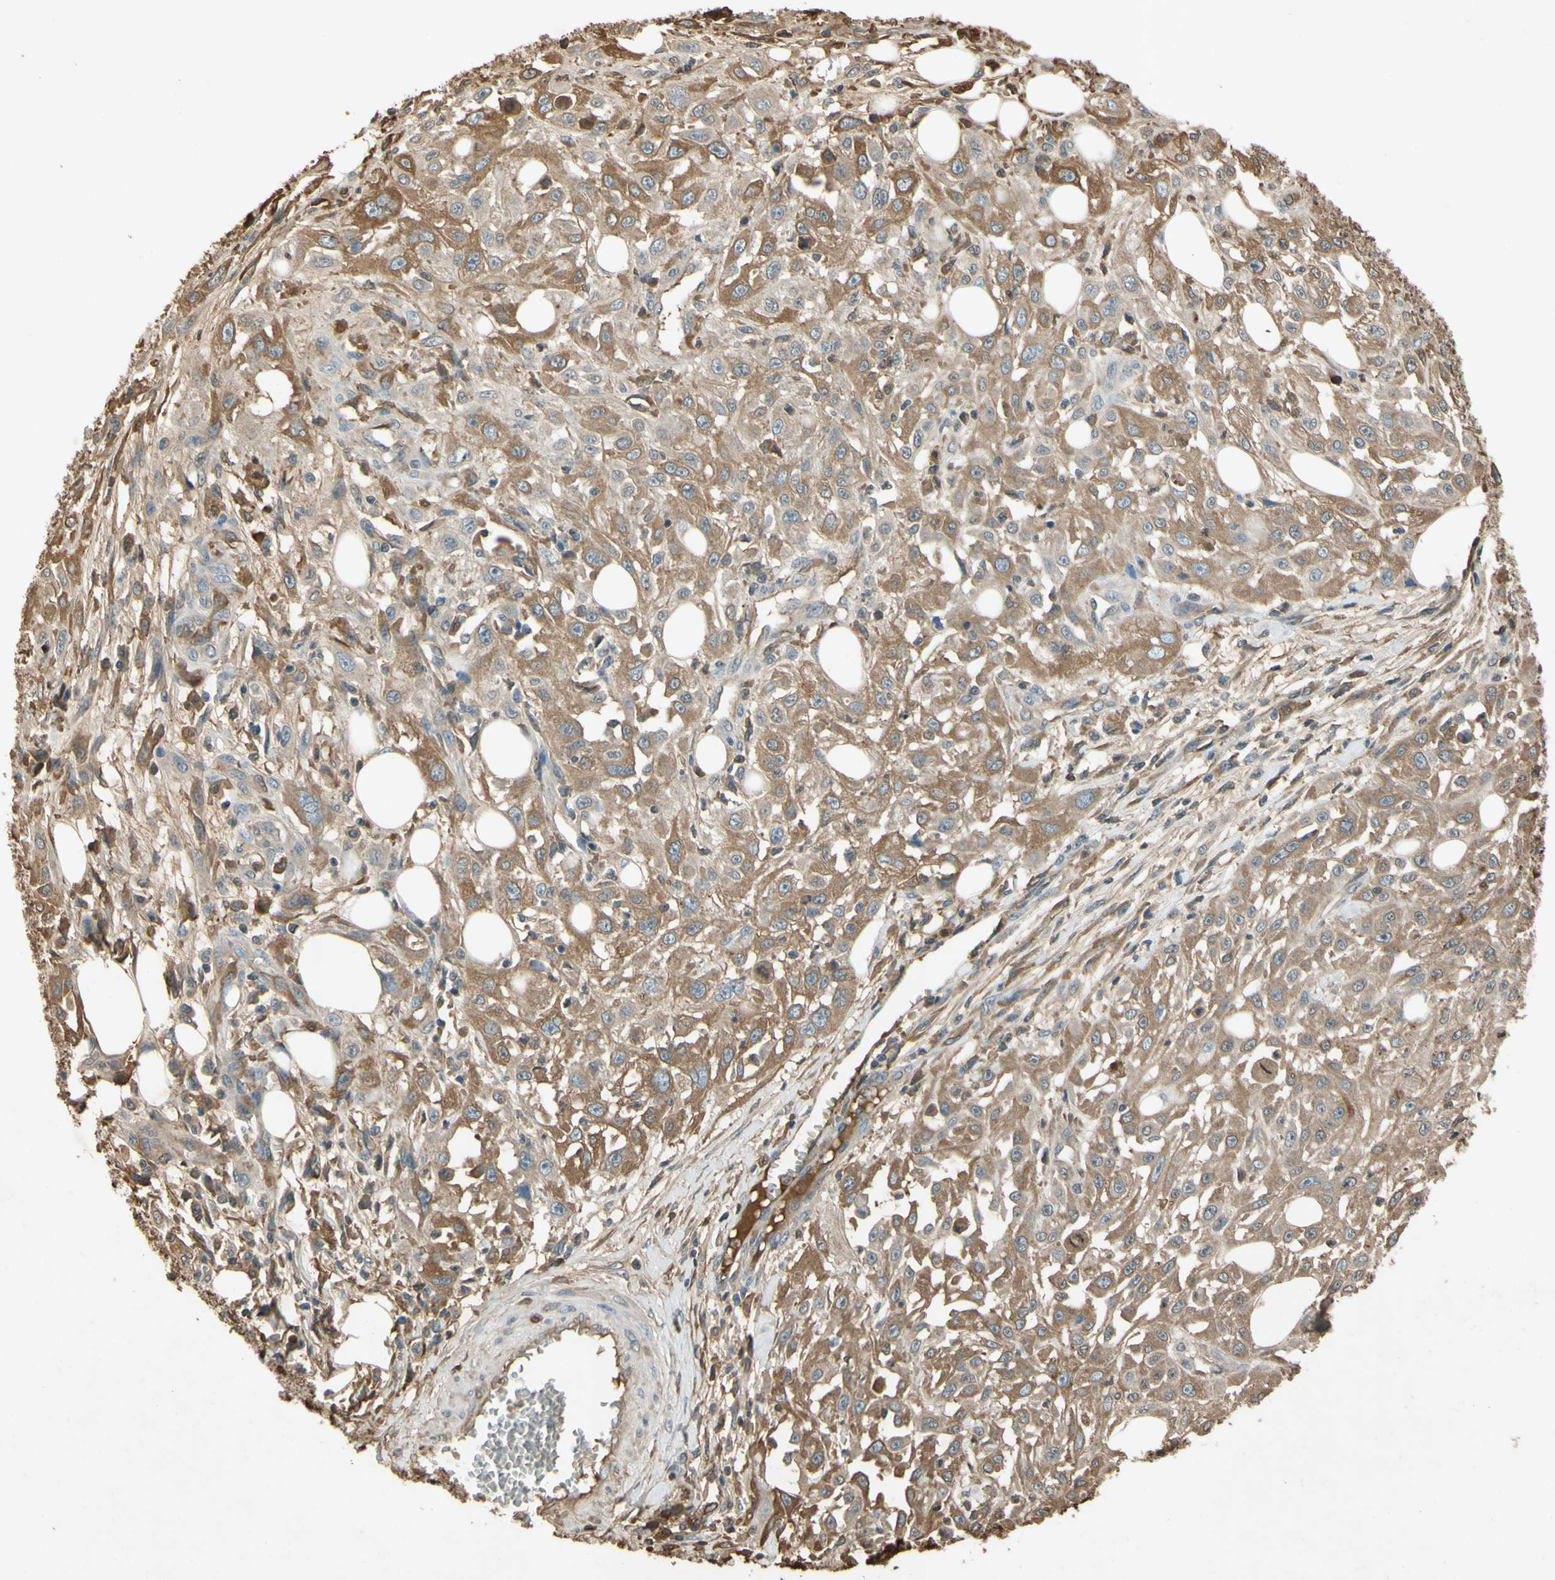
{"staining": {"intensity": "moderate", "quantity": ">75%", "location": "cytoplasmic/membranous"}, "tissue": "skin cancer", "cell_type": "Tumor cells", "image_type": "cancer", "snomed": [{"axis": "morphology", "description": "Squamous cell carcinoma, NOS"}, {"axis": "topography", "description": "Skin"}], "caption": "There is medium levels of moderate cytoplasmic/membranous staining in tumor cells of skin squamous cell carcinoma, as demonstrated by immunohistochemical staining (brown color).", "gene": "TIMP2", "patient": {"sex": "male", "age": 75}}